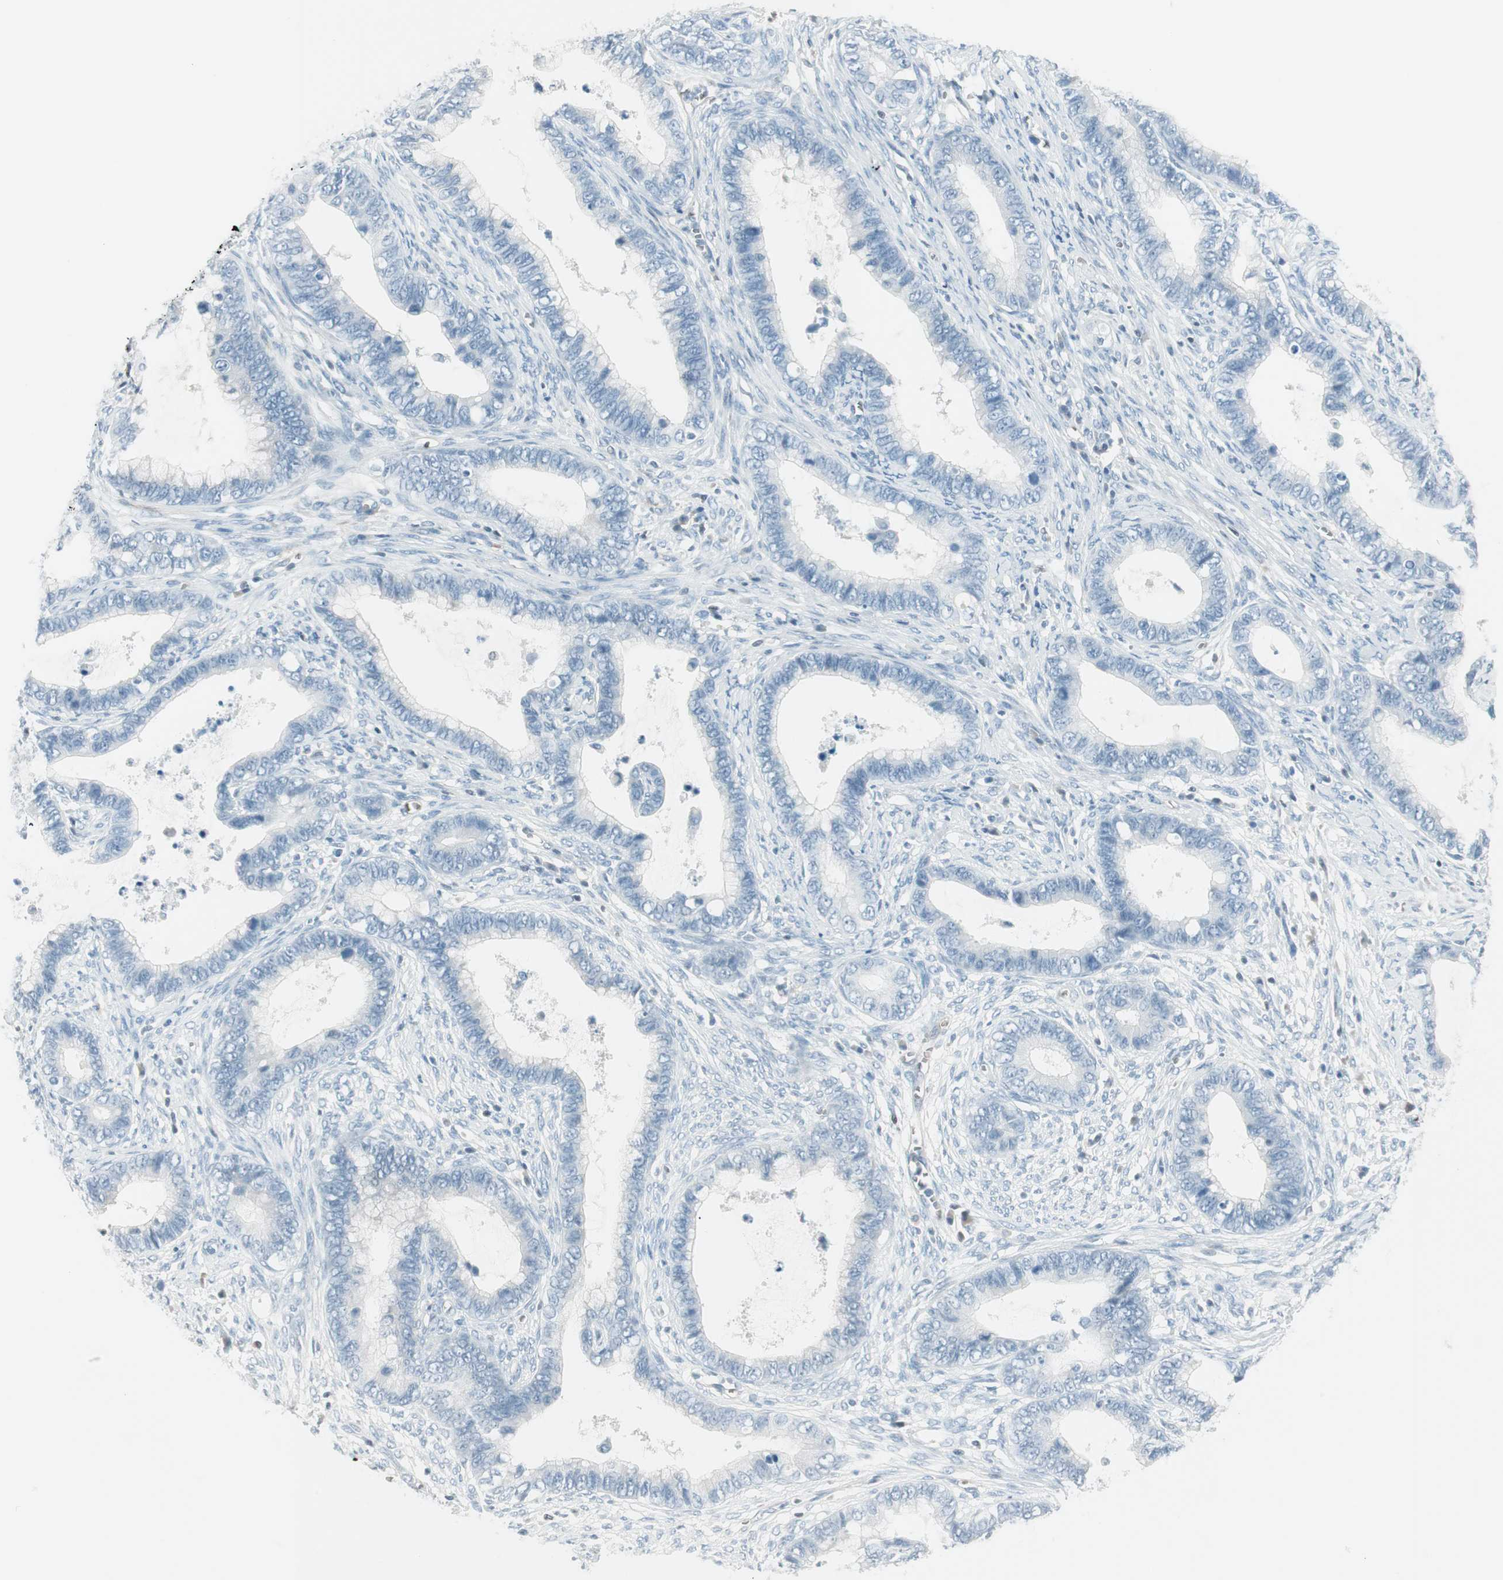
{"staining": {"intensity": "negative", "quantity": "none", "location": "none"}, "tissue": "cervical cancer", "cell_type": "Tumor cells", "image_type": "cancer", "snomed": [{"axis": "morphology", "description": "Adenocarcinoma, NOS"}, {"axis": "topography", "description": "Cervix"}], "caption": "The immunohistochemistry (IHC) histopathology image has no significant staining in tumor cells of cervical adenocarcinoma tissue.", "gene": "MAP4K1", "patient": {"sex": "female", "age": 44}}